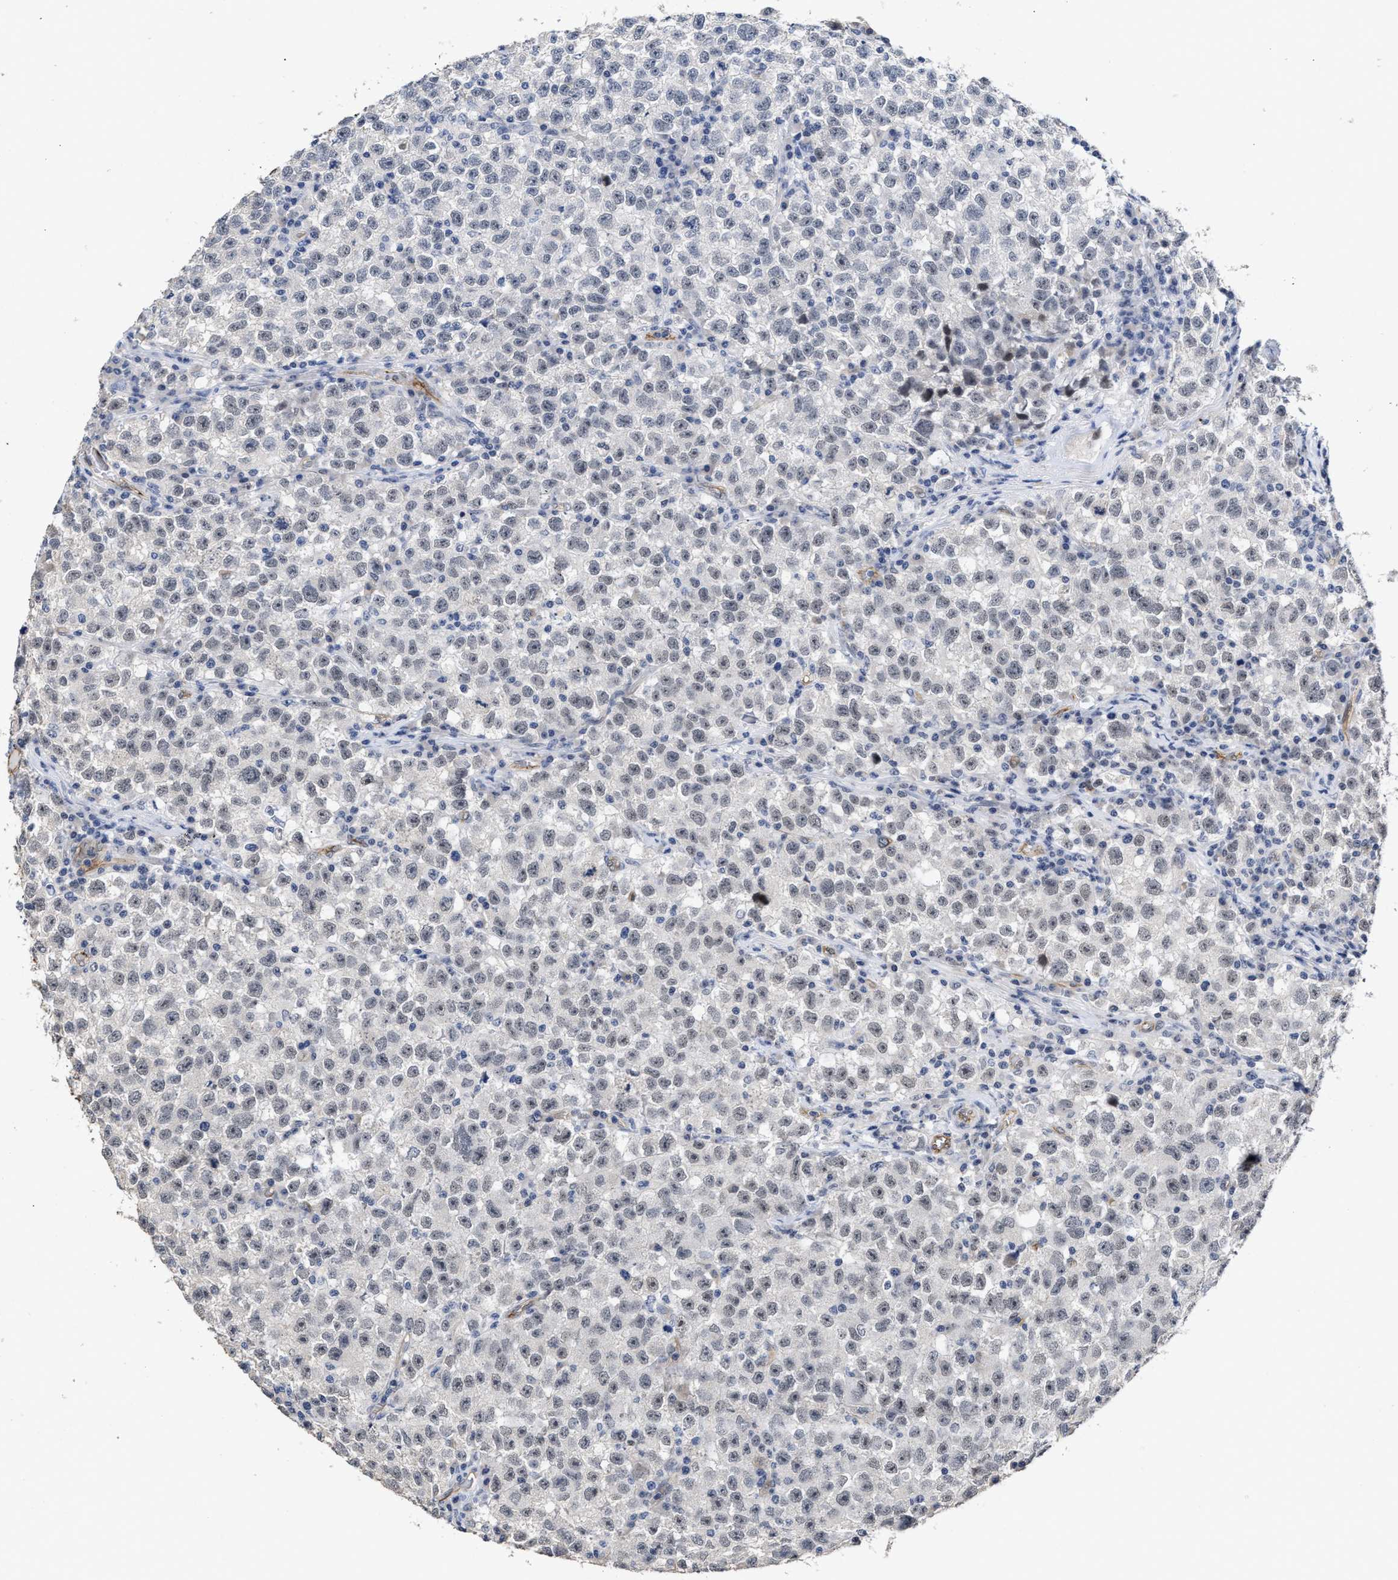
{"staining": {"intensity": "weak", "quantity": "<25%", "location": "nuclear"}, "tissue": "testis cancer", "cell_type": "Tumor cells", "image_type": "cancer", "snomed": [{"axis": "morphology", "description": "Seminoma, NOS"}, {"axis": "topography", "description": "Testis"}], "caption": "Immunohistochemistry photomicrograph of testis cancer (seminoma) stained for a protein (brown), which demonstrates no positivity in tumor cells.", "gene": "AHNAK2", "patient": {"sex": "male", "age": 22}}